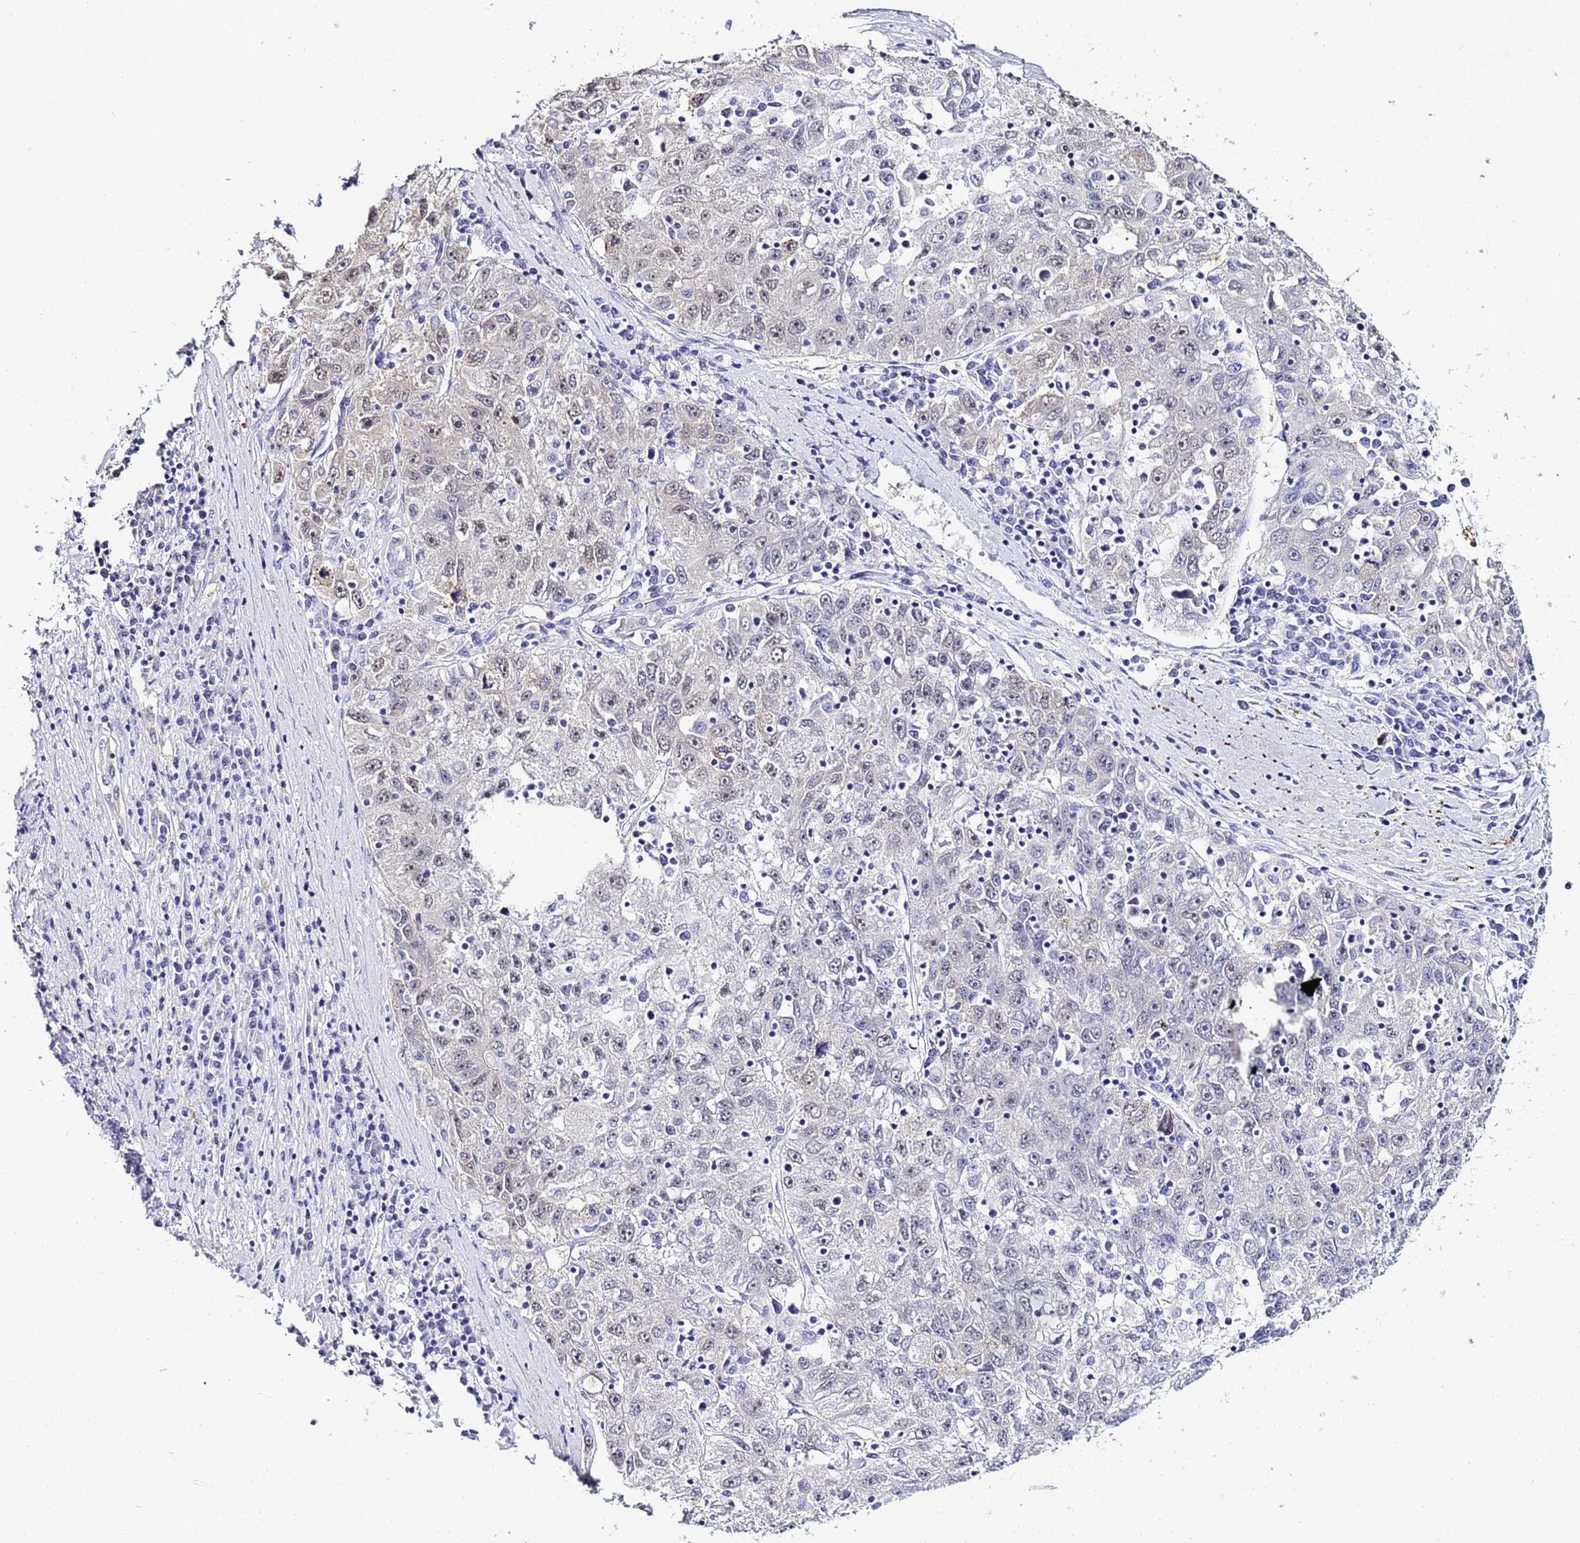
{"staining": {"intensity": "weak", "quantity": "<25%", "location": "nuclear"}, "tissue": "liver cancer", "cell_type": "Tumor cells", "image_type": "cancer", "snomed": [{"axis": "morphology", "description": "Carcinoma, Hepatocellular, NOS"}, {"axis": "topography", "description": "Liver"}], "caption": "A high-resolution micrograph shows immunohistochemistry (IHC) staining of hepatocellular carcinoma (liver), which displays no significant staining in tumor cells. The staining is performed using DAB (3,3'-diaminobenzidine) brown chromogen with nuclei counter-stained in using hematoxylin.", "gene": "ACTL6B", "patient": {"sex": "male", "age": 49}}